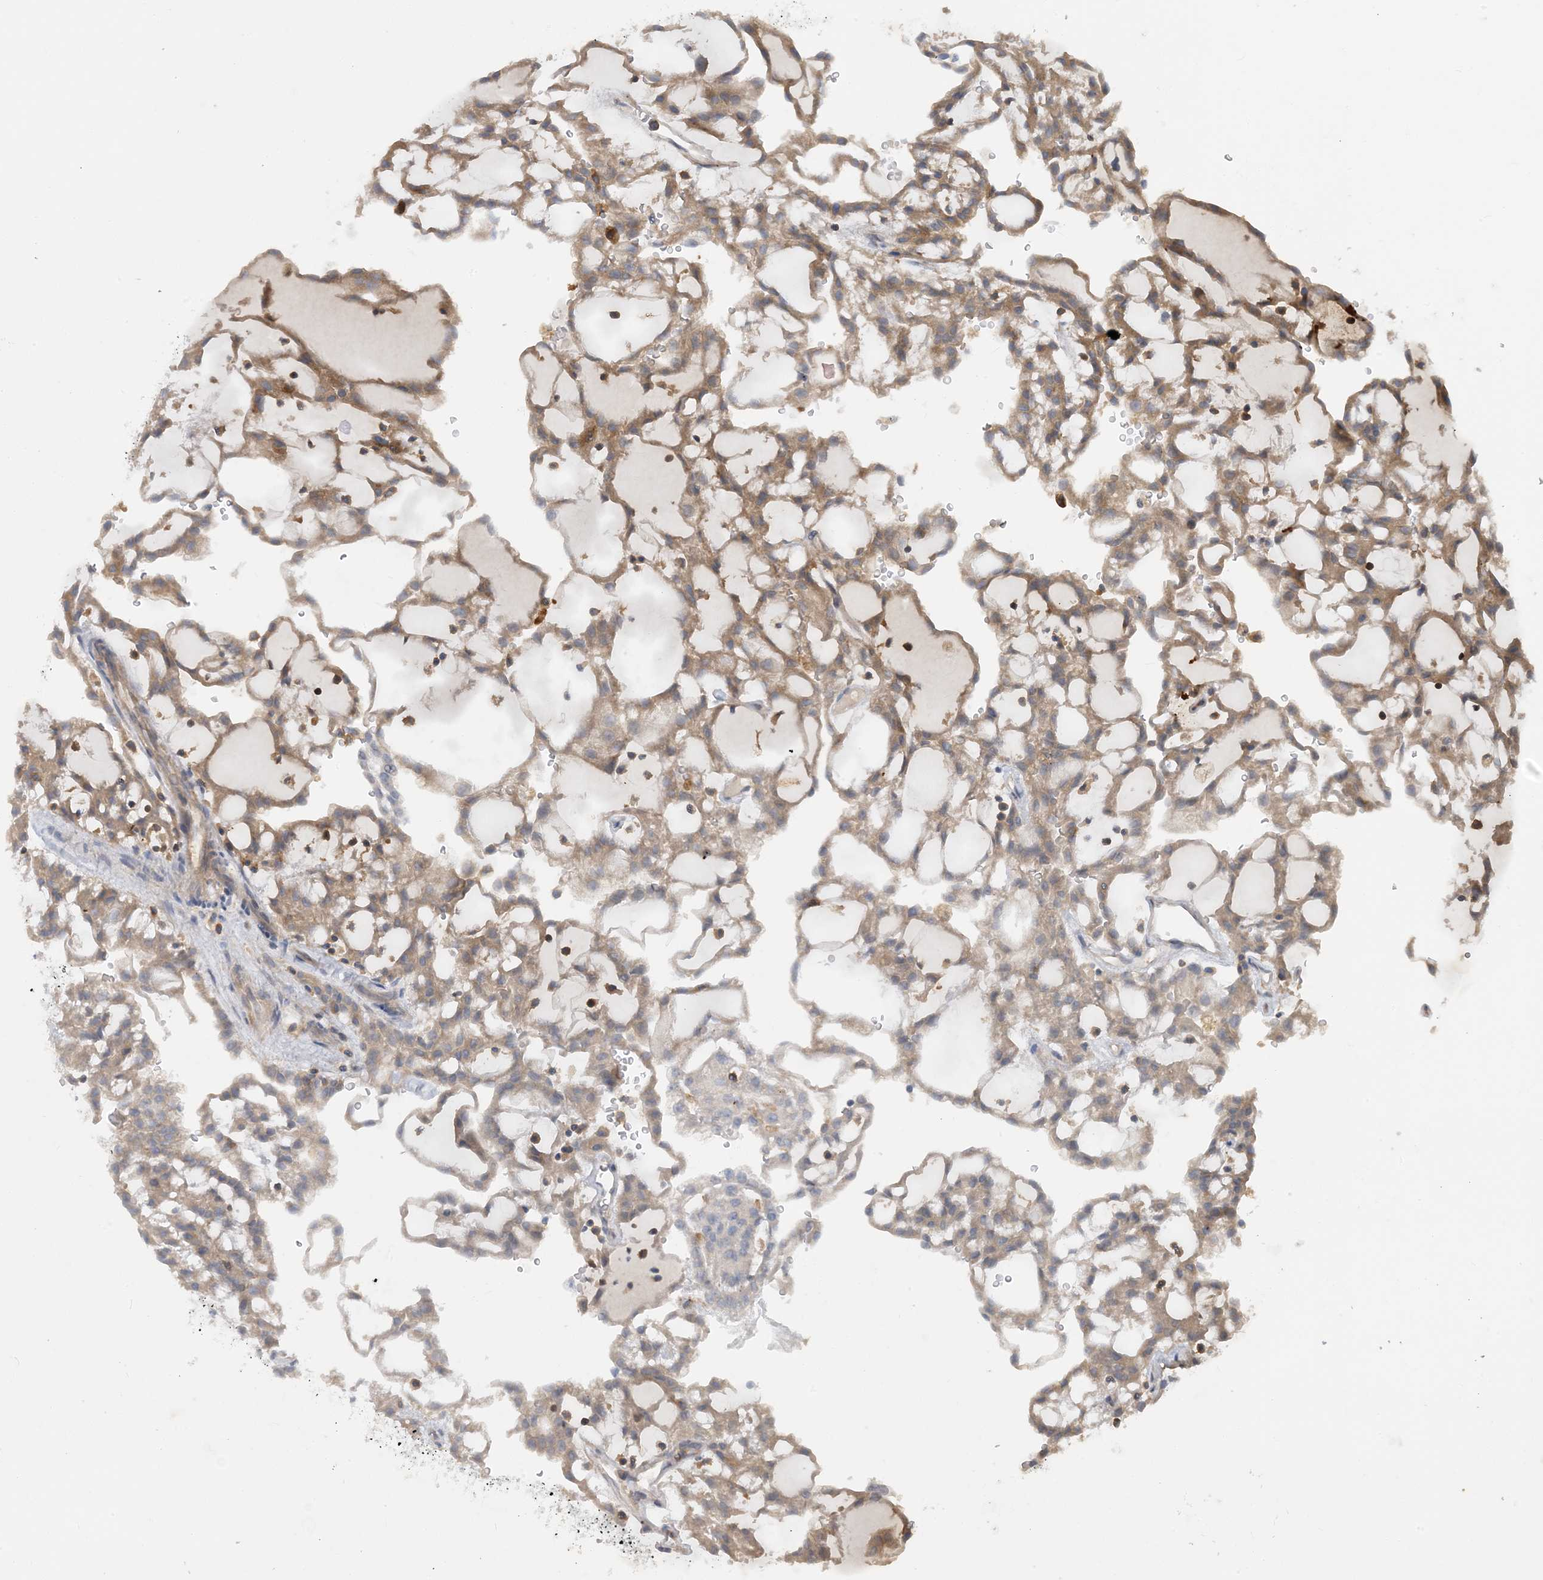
{"staining": {"intensity": "moderate", "quantity": ">75%", "location": "cytoplasmic/membranous"}, "tissue": "renal cancer", "cell_type": "Tumor cells", "image_type": "cancer", "snomed": [{"axis": "morphology", "description": "Adenocarcinoma, NOS"}, {"axis": "topography", "description": "Kidney"}], "caption": "Moderate cytoplasmic/membranous protein staining is seen in about >75% of tumor cells in adenocarcinoma (renal).", "gene": "SFMBT2", "patient": {"sex": "male", "age": 63}}